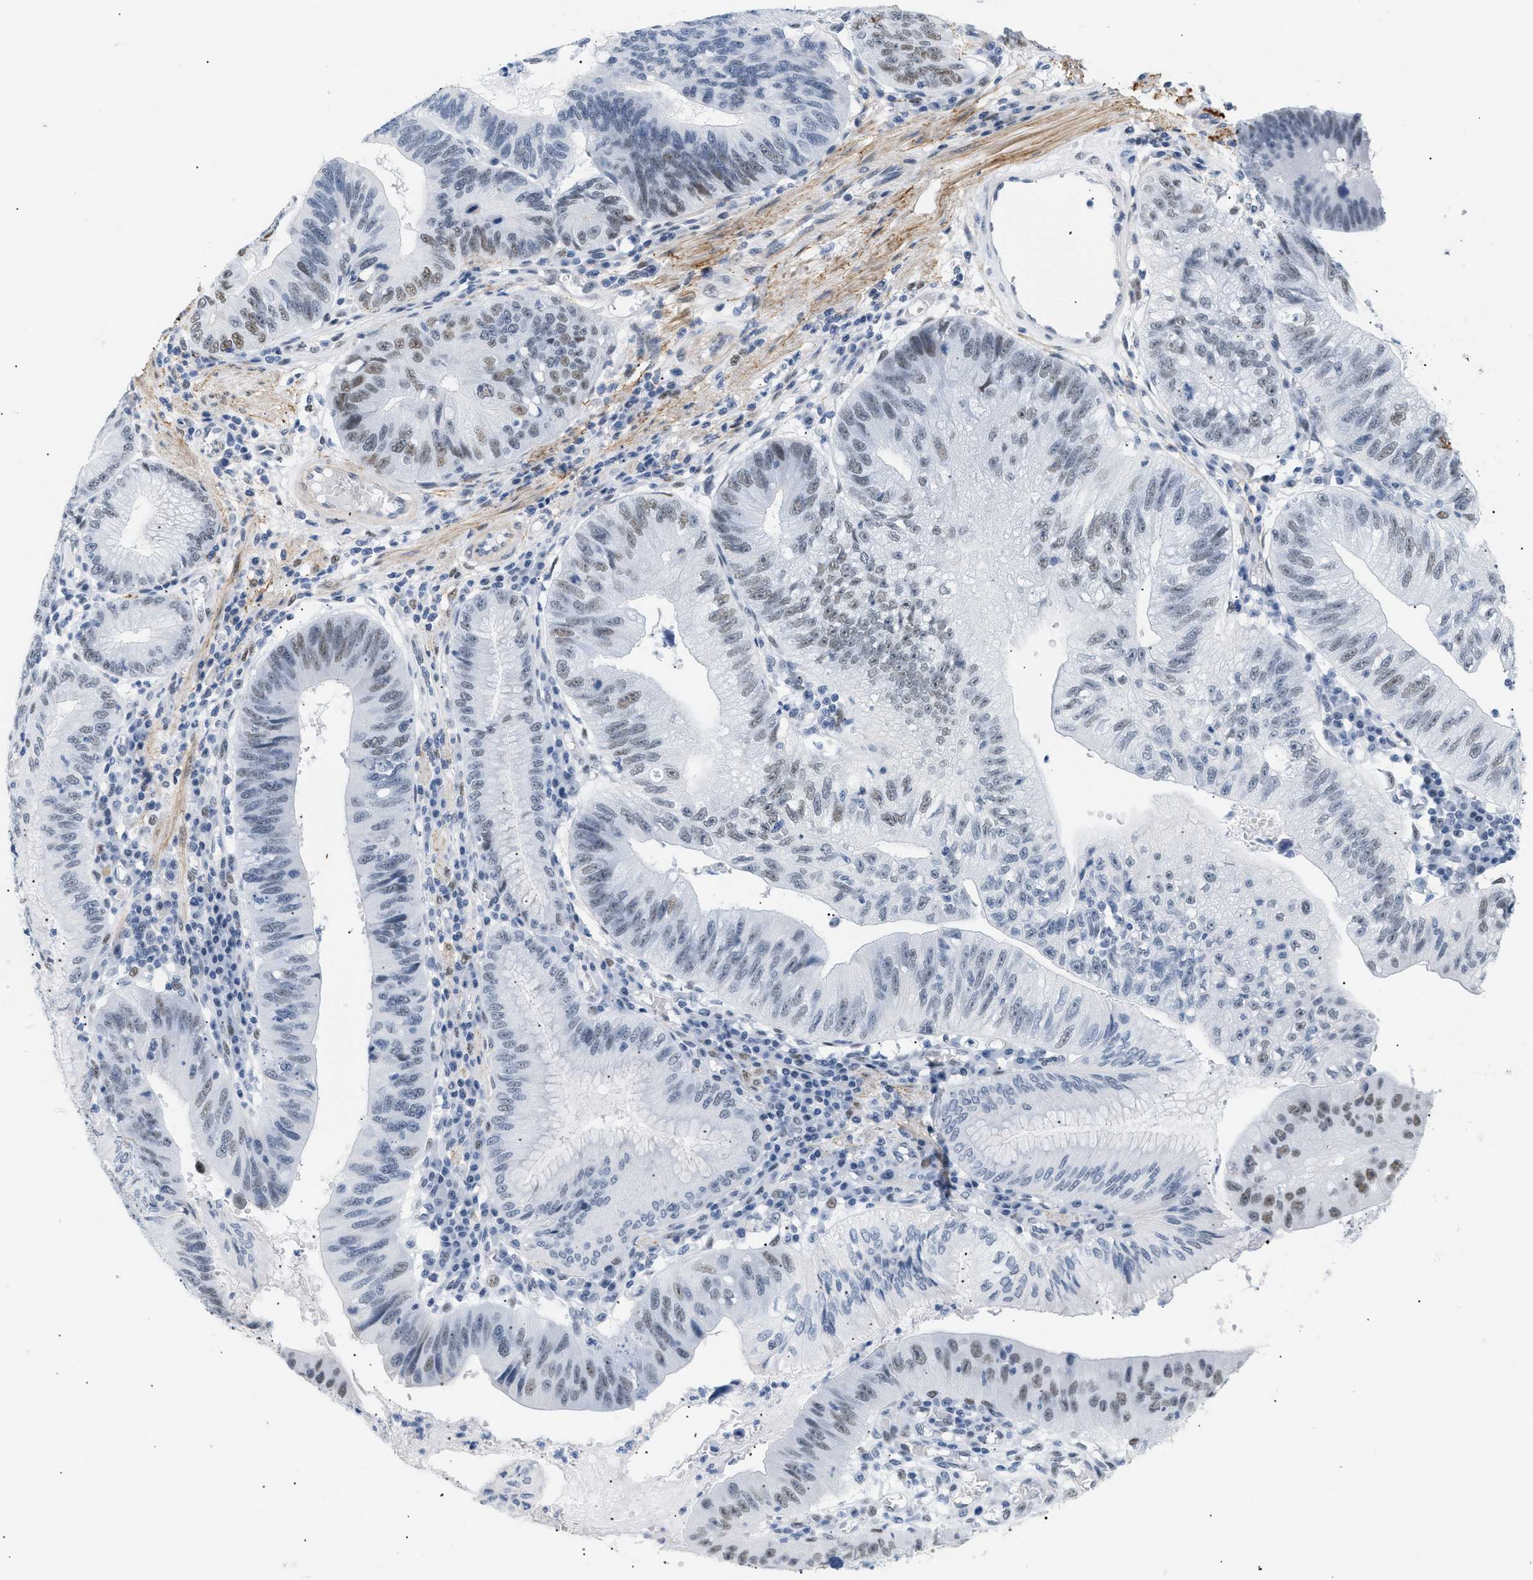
{"staining": {"intensity": "moderate", "quantity": "<25%", "location": "nuclear"}, "tissue": "stomach cancer", "cell_type": "Tumor cells", "image_type": "cancer", "snomed": [{"axis": "morphology", "description": "Adenocarcinoma, NOS"}, {"axis": "topography", "description": "Stomach"}], "caption": "Stomach cancer stained with DAB immunohistochemistry (IHC) reveals low levels of moderate nuclear expression in about <25% of tumor cells.", "gene": "ELN", "patient": {"sex": "male", "age": 59}}